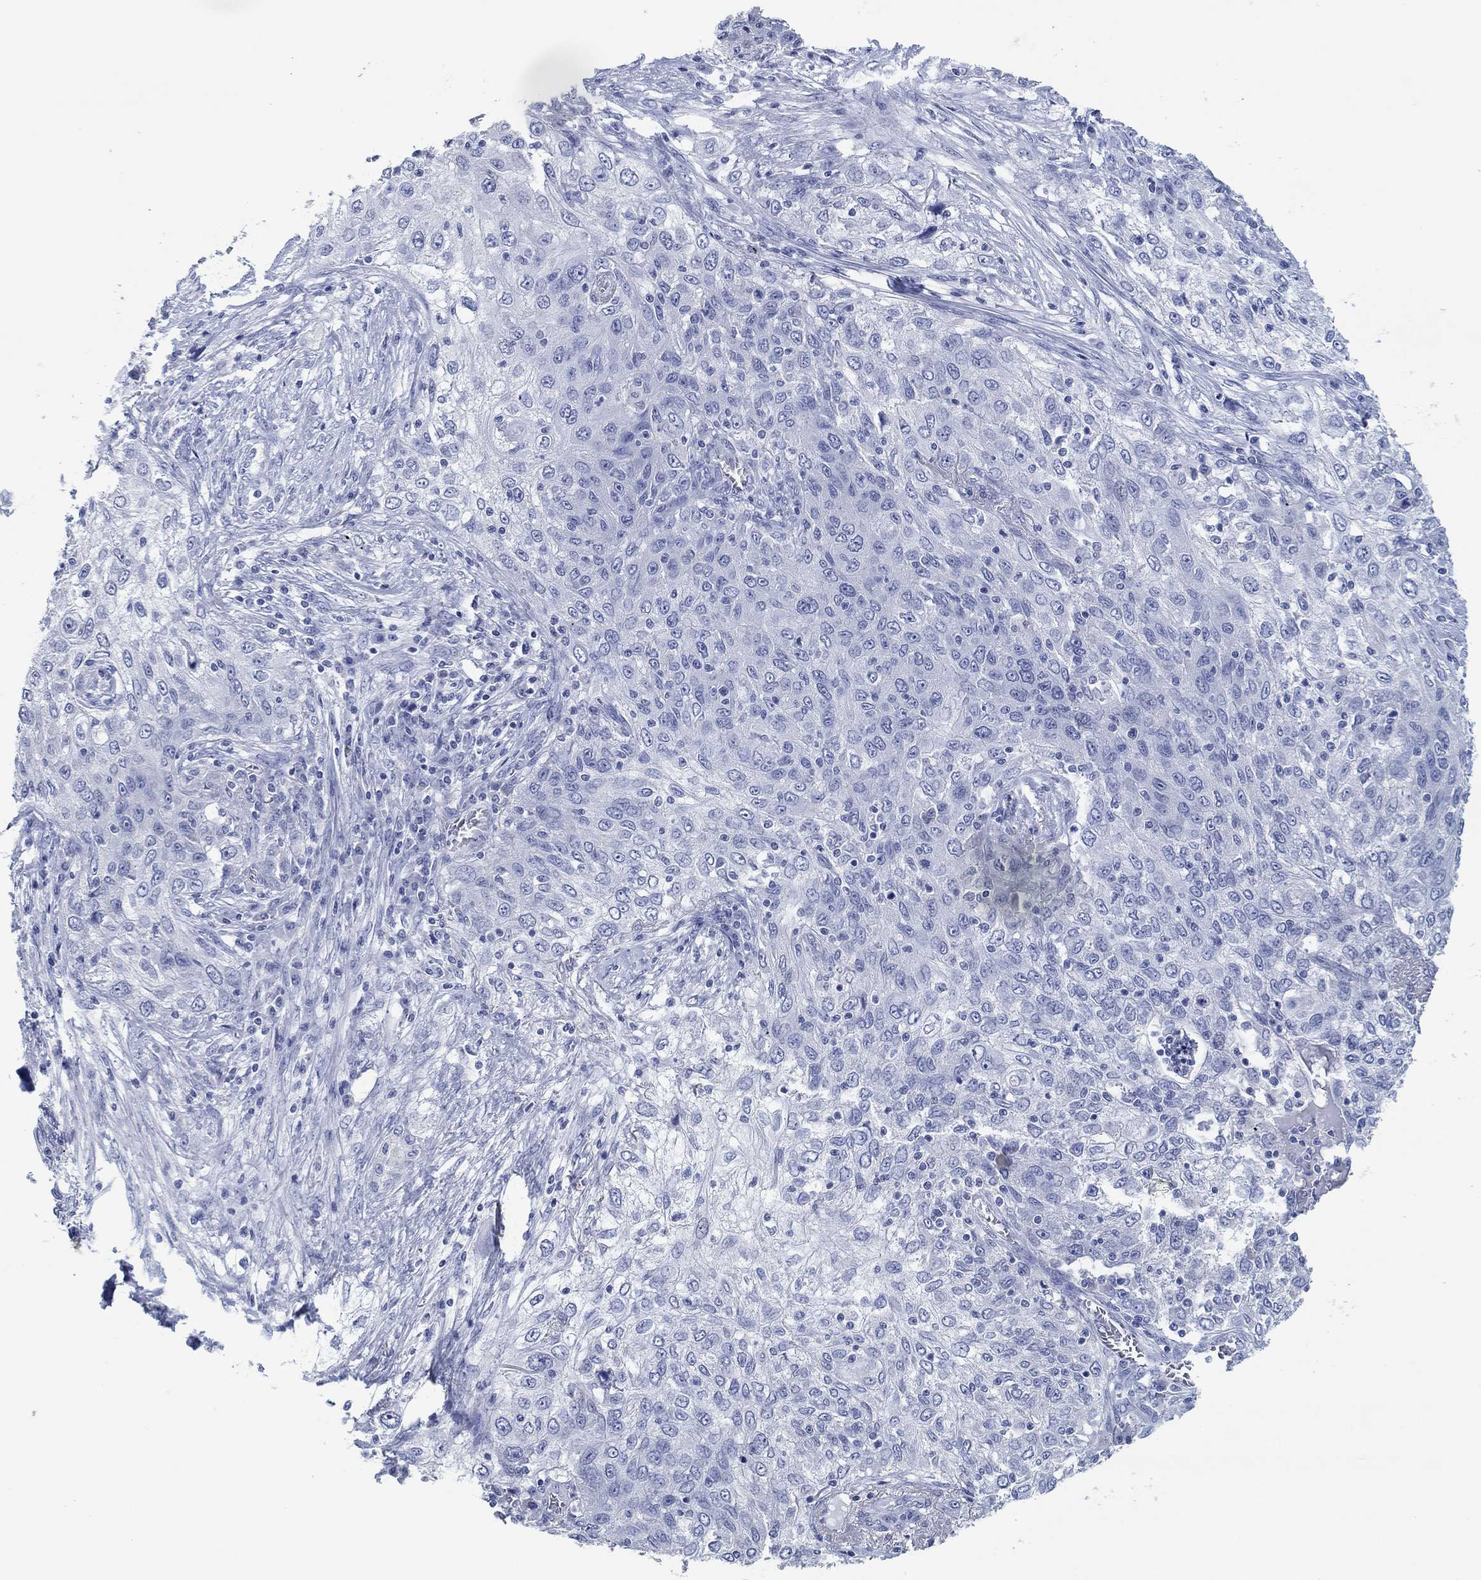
{"staining": {"intensity": "negative", "quantity": "none", "location": "none"}, "tissue": "lung cancer", "cell_type": "Tumor cells", "image_type": "cancer", "snomed": [{"axis": "morphology", "description": "Squamous cell carcinoma, NOS"}, {"axis": "topography", "description": "Lung"}], "caption": "Micrograph shows no significant protein positivity in tumor cells of lung cancer (squamous cell carcinoma).", "gene": "POU5F1", "patient": {"sex": "female", "age": 69}}